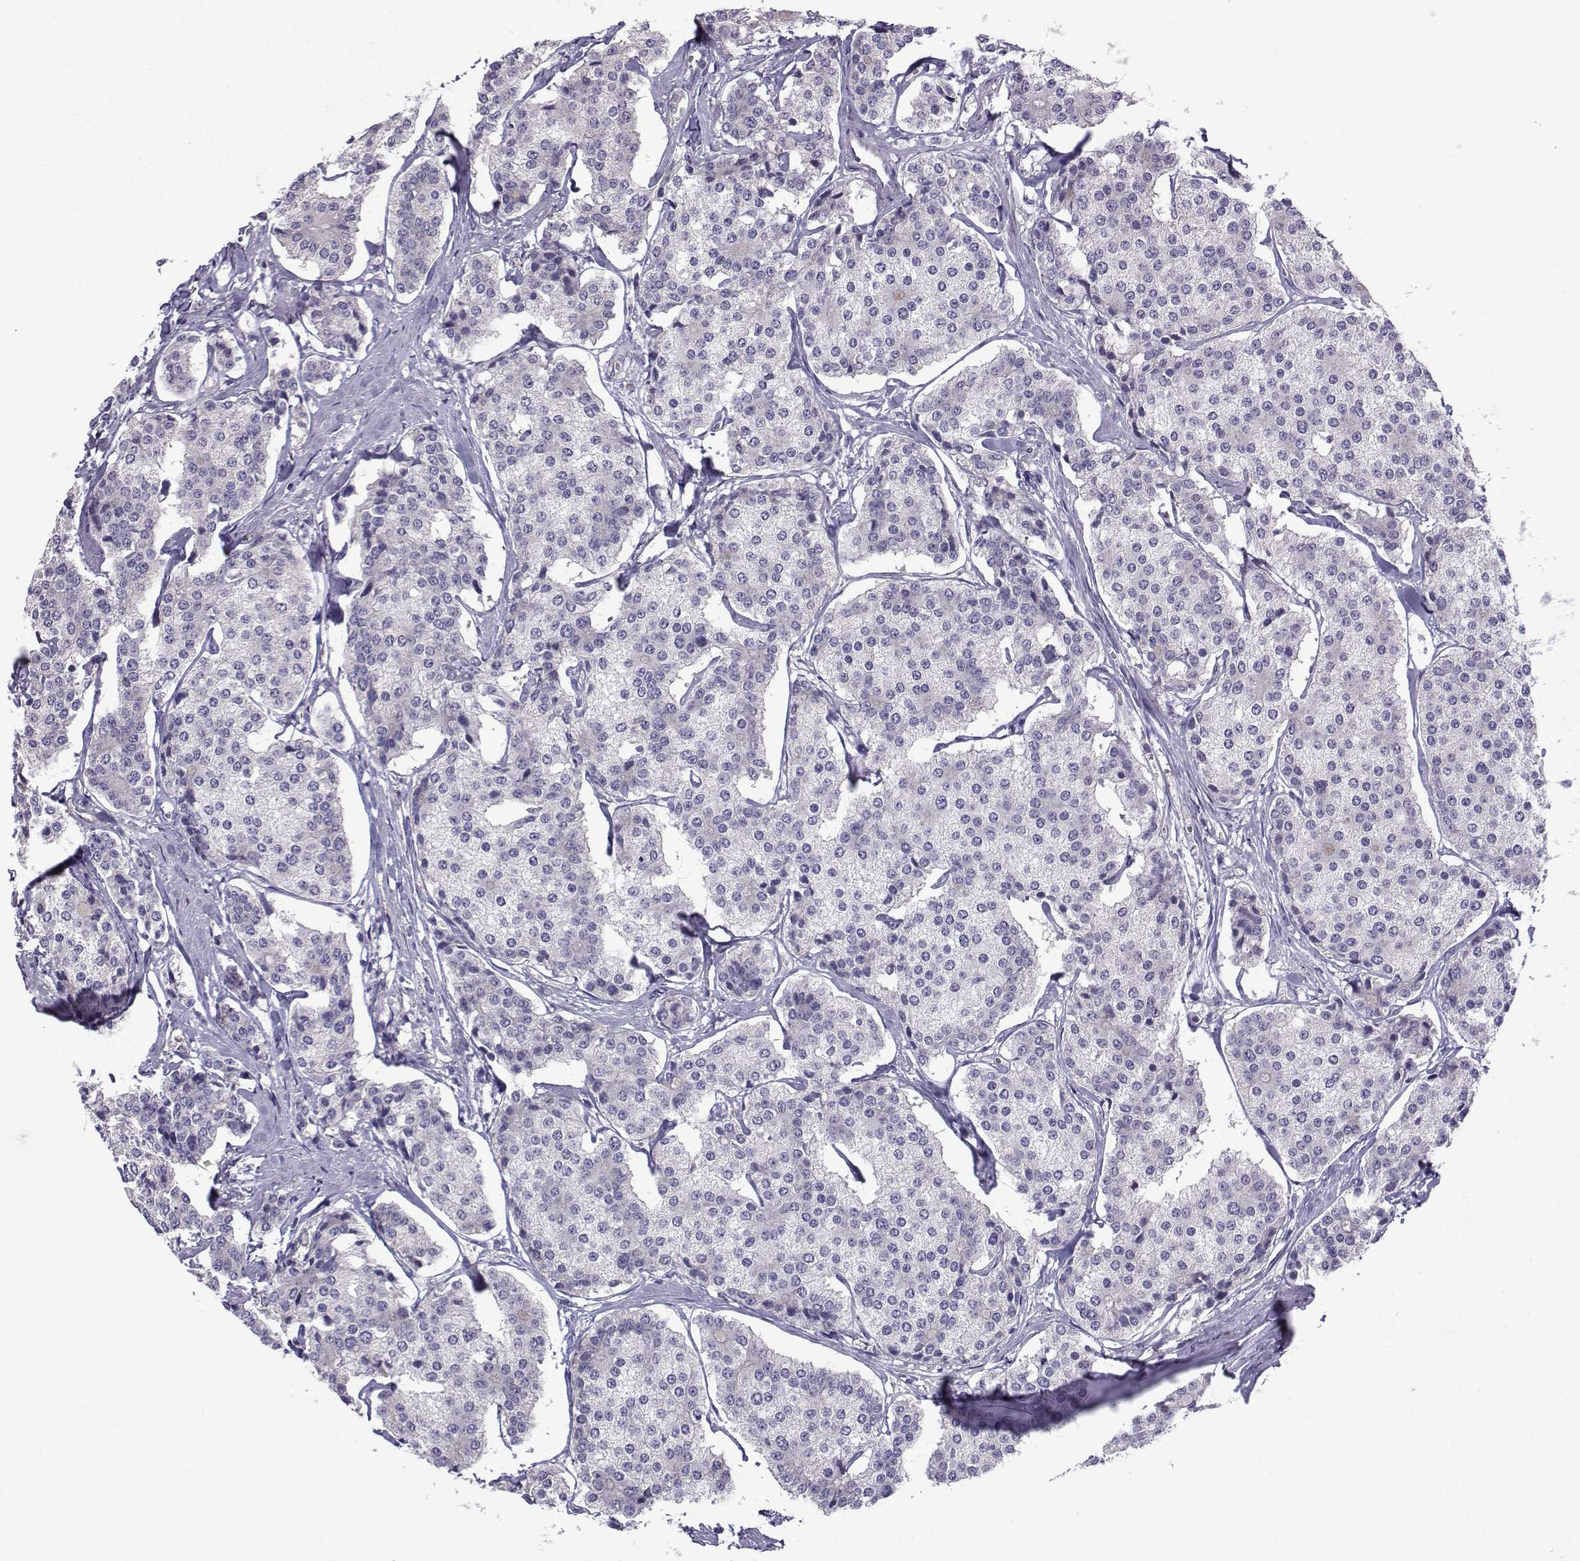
{"staining": {"intensity": "negative", "quantity": "none", "location": "none"}, "tissue": "carcinoid", "cell_type": "Tumor cells", "image_type": "cancer", "snomed": [{"axis": "morphology", "description": "Carcinoid, malignant, NOS"}, {"axis": "topography", "description": "Small intestine"}], "caption": "Immunohistochemistry photomicrograph of carcinoid stained for a protein (brown), which reveals no expression in tumor cells. (Immunohistochemistry (ihc), brightfield microscopy, high magnification).", "gene": "CFAP70", "patient": {"sex": "female", "age": 65}}